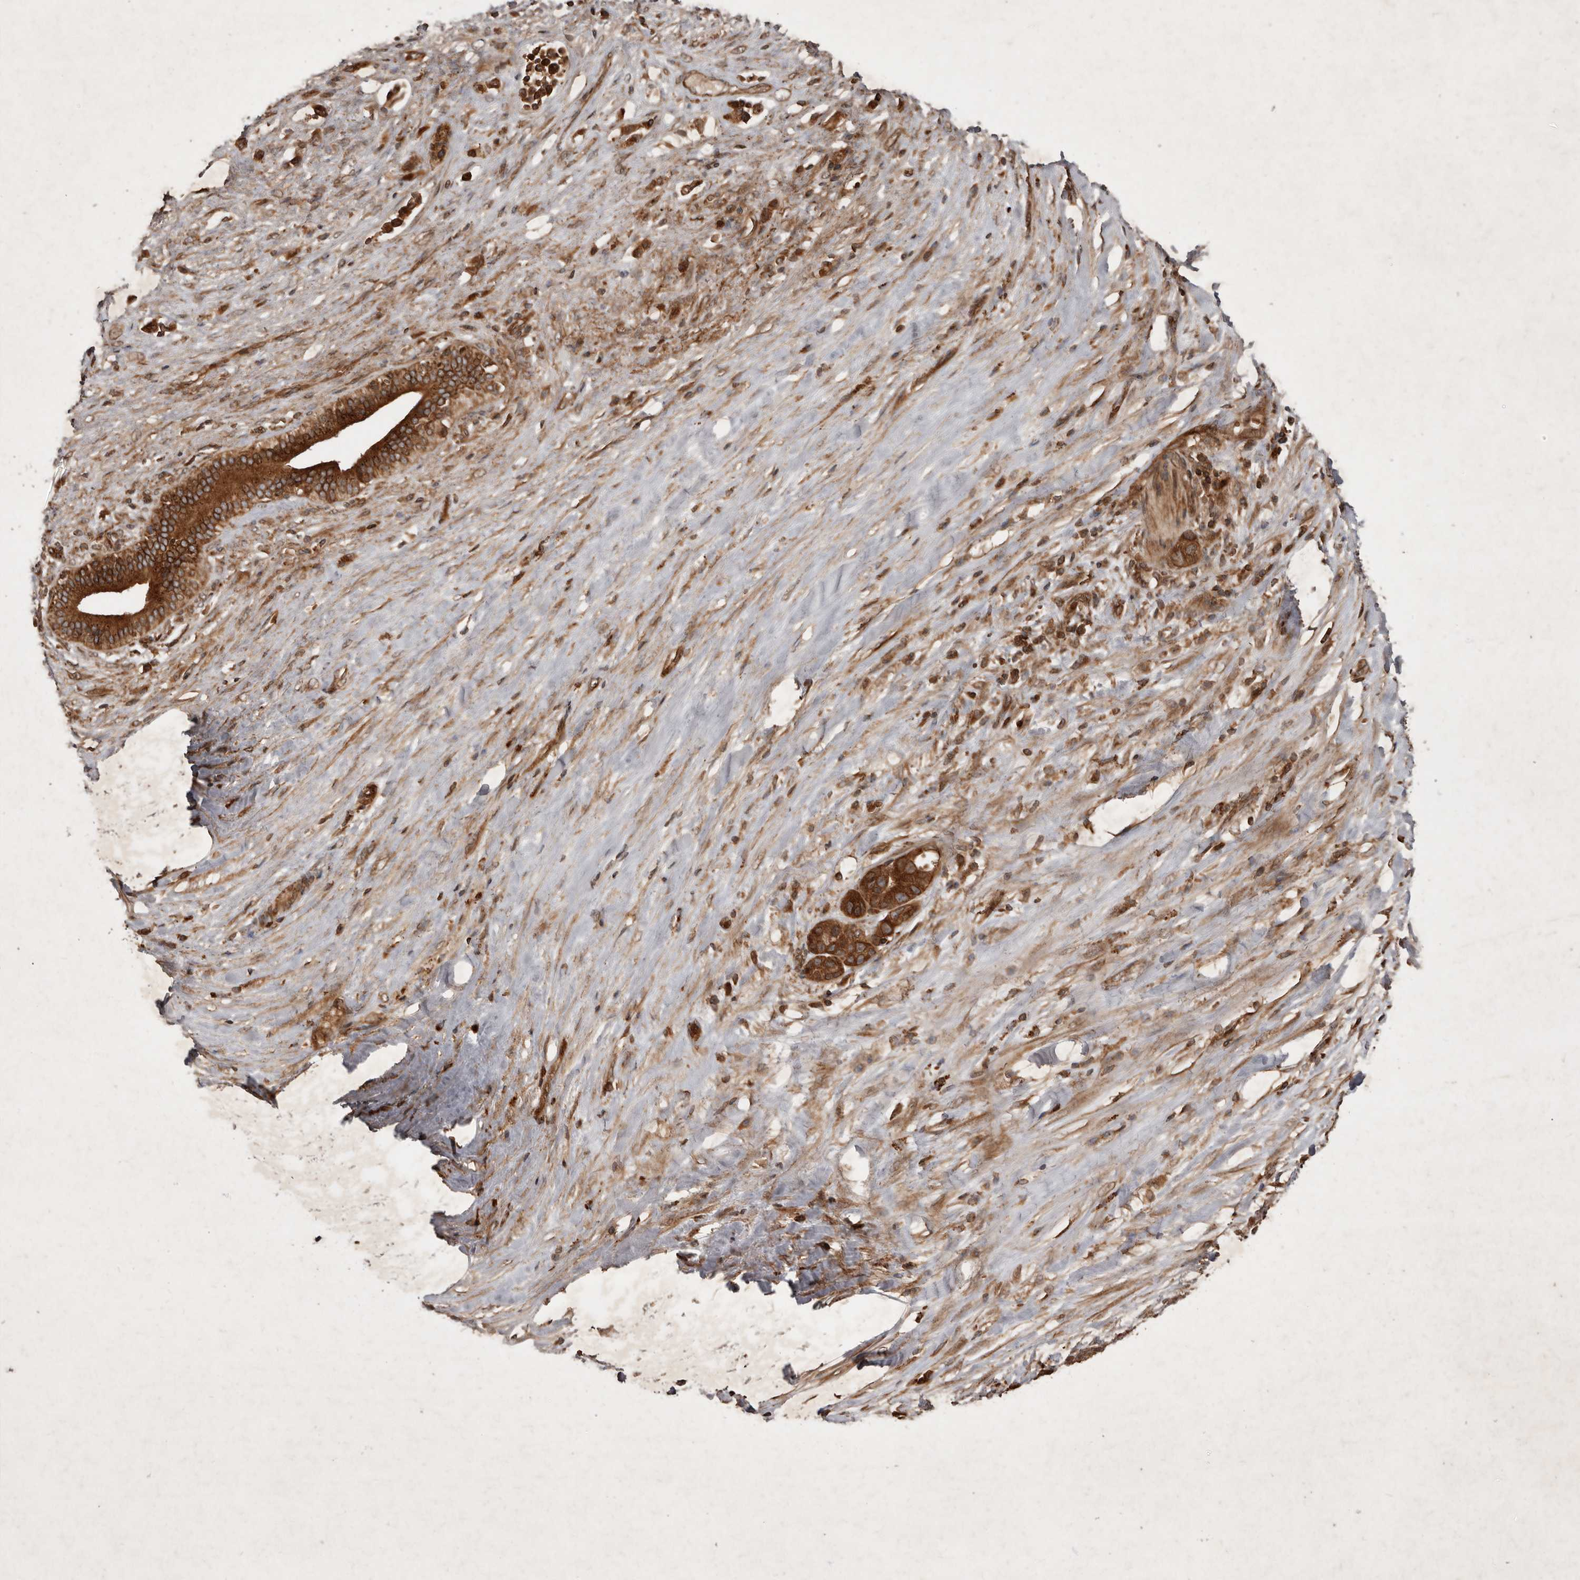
{"staining": {"intensity": "strong", "quantity": ">75%", "location": "cytoplasmic/membranous"}, "tissue": "liver cancer", "cell_type": "Tumor cells", "image_type": "cancer", "snomed": [{"axis": "morphology", "description": "Cholangiocarcinoma"}, {"axis": "topography", "description": "Liver"}], "caption": "Cholangiocarcinoma (liver) stained with a protein marker reveals strong staining in tumor cells.", "gene": "STK36", "patient": {"sex": "female", "age": 52}}